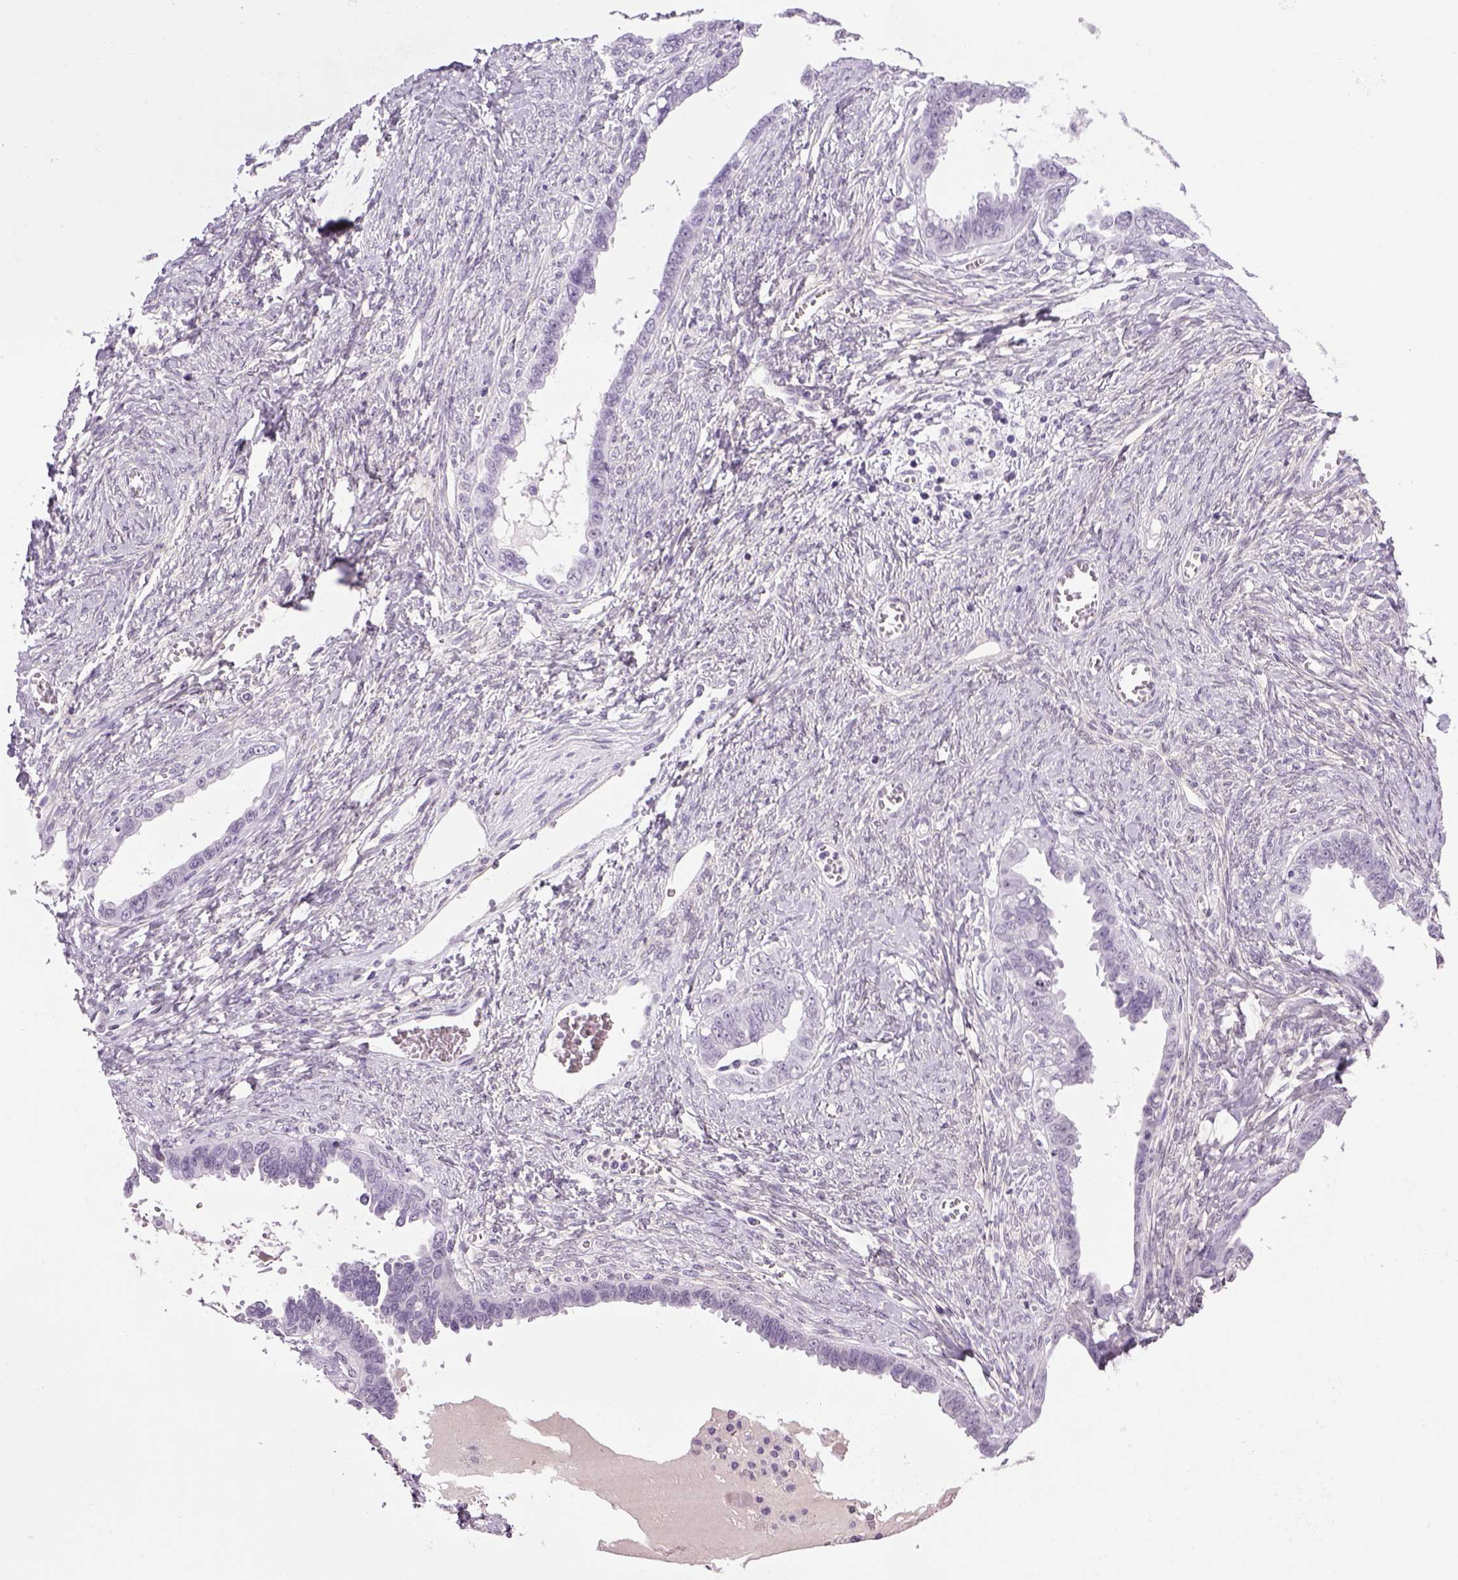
{"staining": {"intensity": "negative", "quantity": "none", "location": "none"}, "tissue": "ovarian cancer", "cell_type": "Tumor cells", "image_type": "cancer", "snomed": [{"axis": "morphology", "description": "Cystadenocarcinoma, serous, NOS"}, {"axis": "topography", "description": "Ovary"}], "caption": "The immunohistochemistry micrograph has no significant positivity in tumor cells of serous cystadenocarcinoma (ovarian) tissue. (DAB immunohistochemistry, high magnification).", "gene": "PRRT1", "patient": {"sex": "female", "age": 69}}